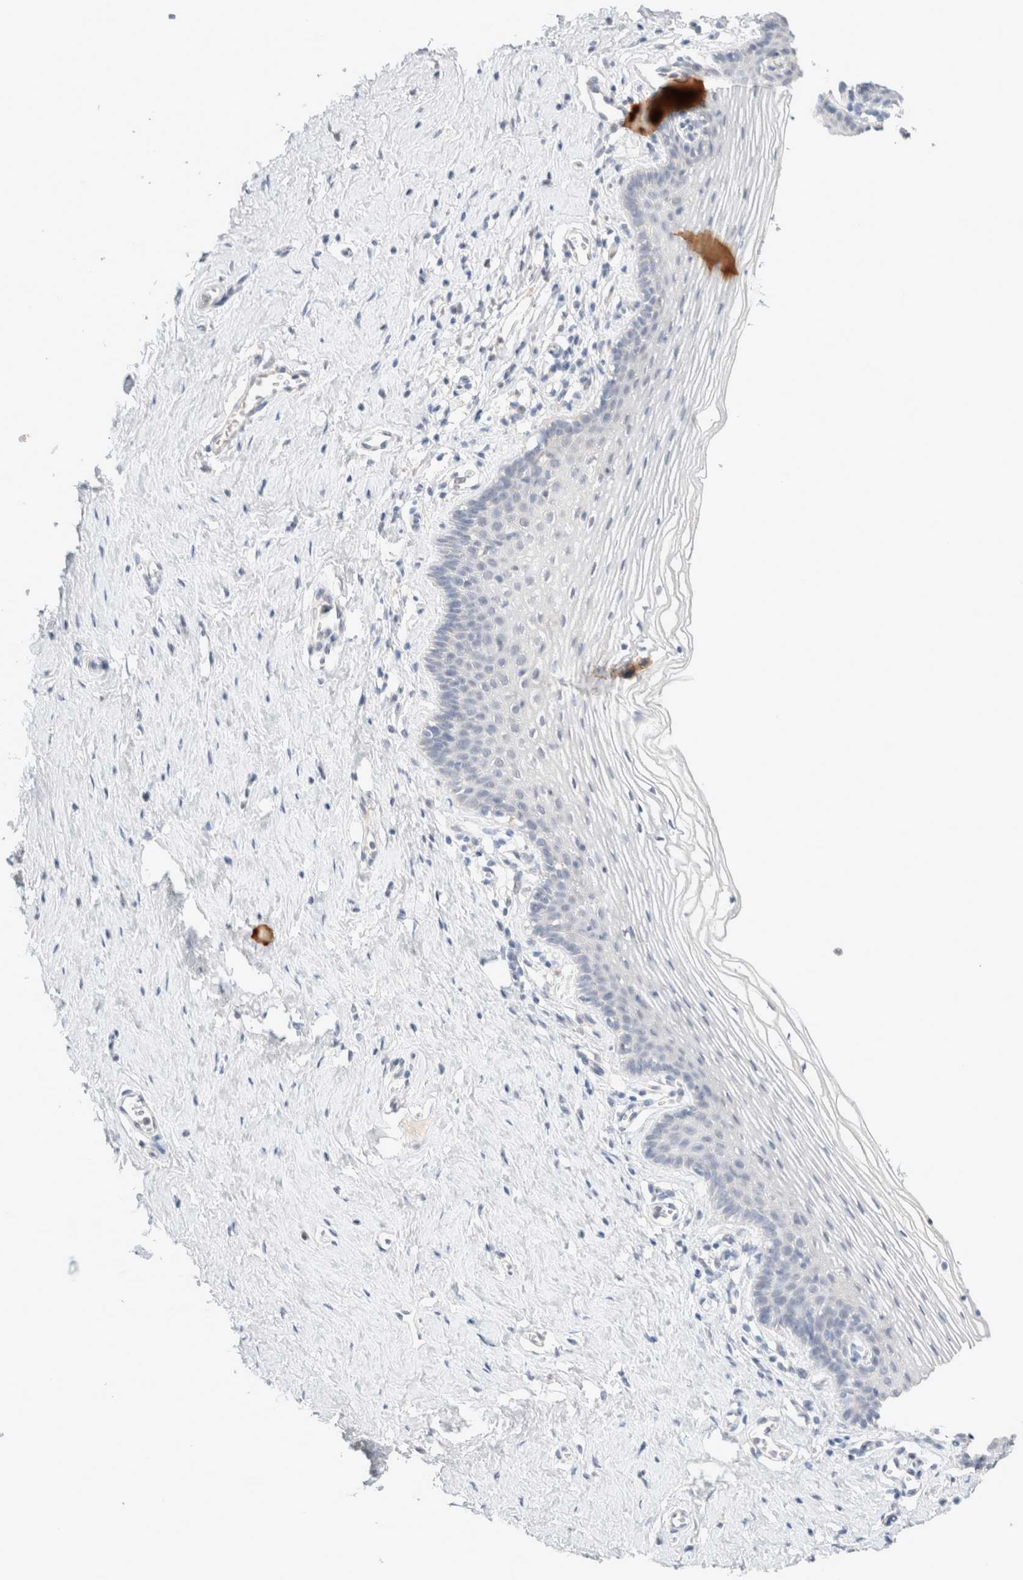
{"staining": {"intensity": "negative", "quantity": "none", "location": "none"}, "tissue": "vagina", "cell_type": "Squamous epithelial cells", "image_type": "normal", "snomed": [{"axis": "morphology", "description": "Normal tissue, NOS"}, {"axis": "topography", "description": "Vagina"}], "caption": "Immunohistochemistry (IHC) photomicrograph of benign human vagina stained for a protein (brown), which displays no positivity in squamous epithelial cells.", "gene": "SPATA20", "patient": {"sex": "female", "age": 32}}